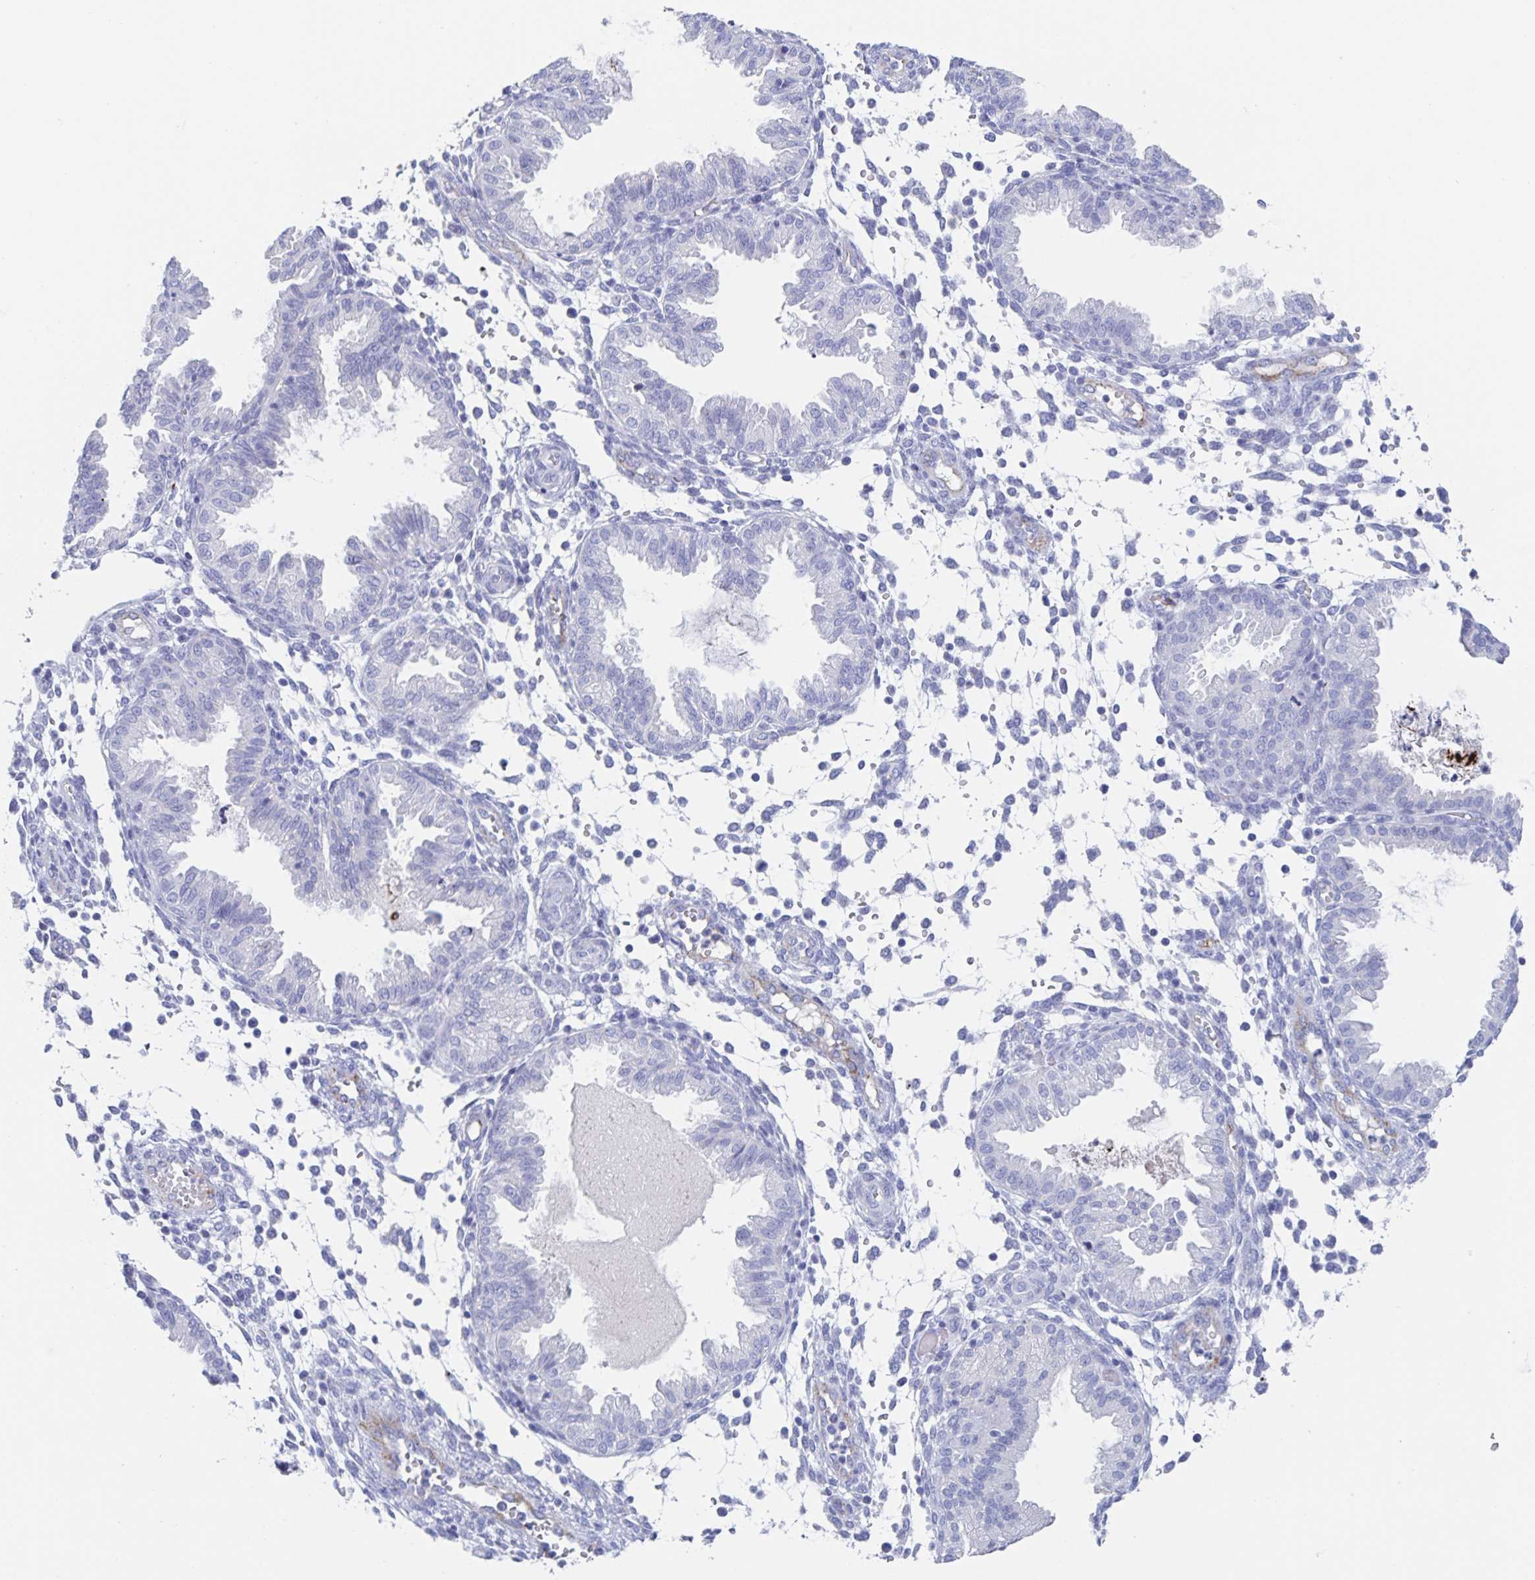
{"staining": {"intensity": "negative", "quantity": "none", "location": "none"}, "tissue": "endometrium", "cell_type": "Cells in endometrial stroma", "image_type": "normal", "snomed": [{"axis": "morphology", "description": "Normal tissue, NOS"}, {"axis": "topography", "description": "Endometrium"}], "caption": "High power microscopy photomicrograph of an IHC histopathology image of unremarkable endometrium, revealing no significant staining in cells in endometrial stroma. Nuclei are stained in blue.", "gene": "DMBT1", "patient": {"sex": "female", "age": 33}}